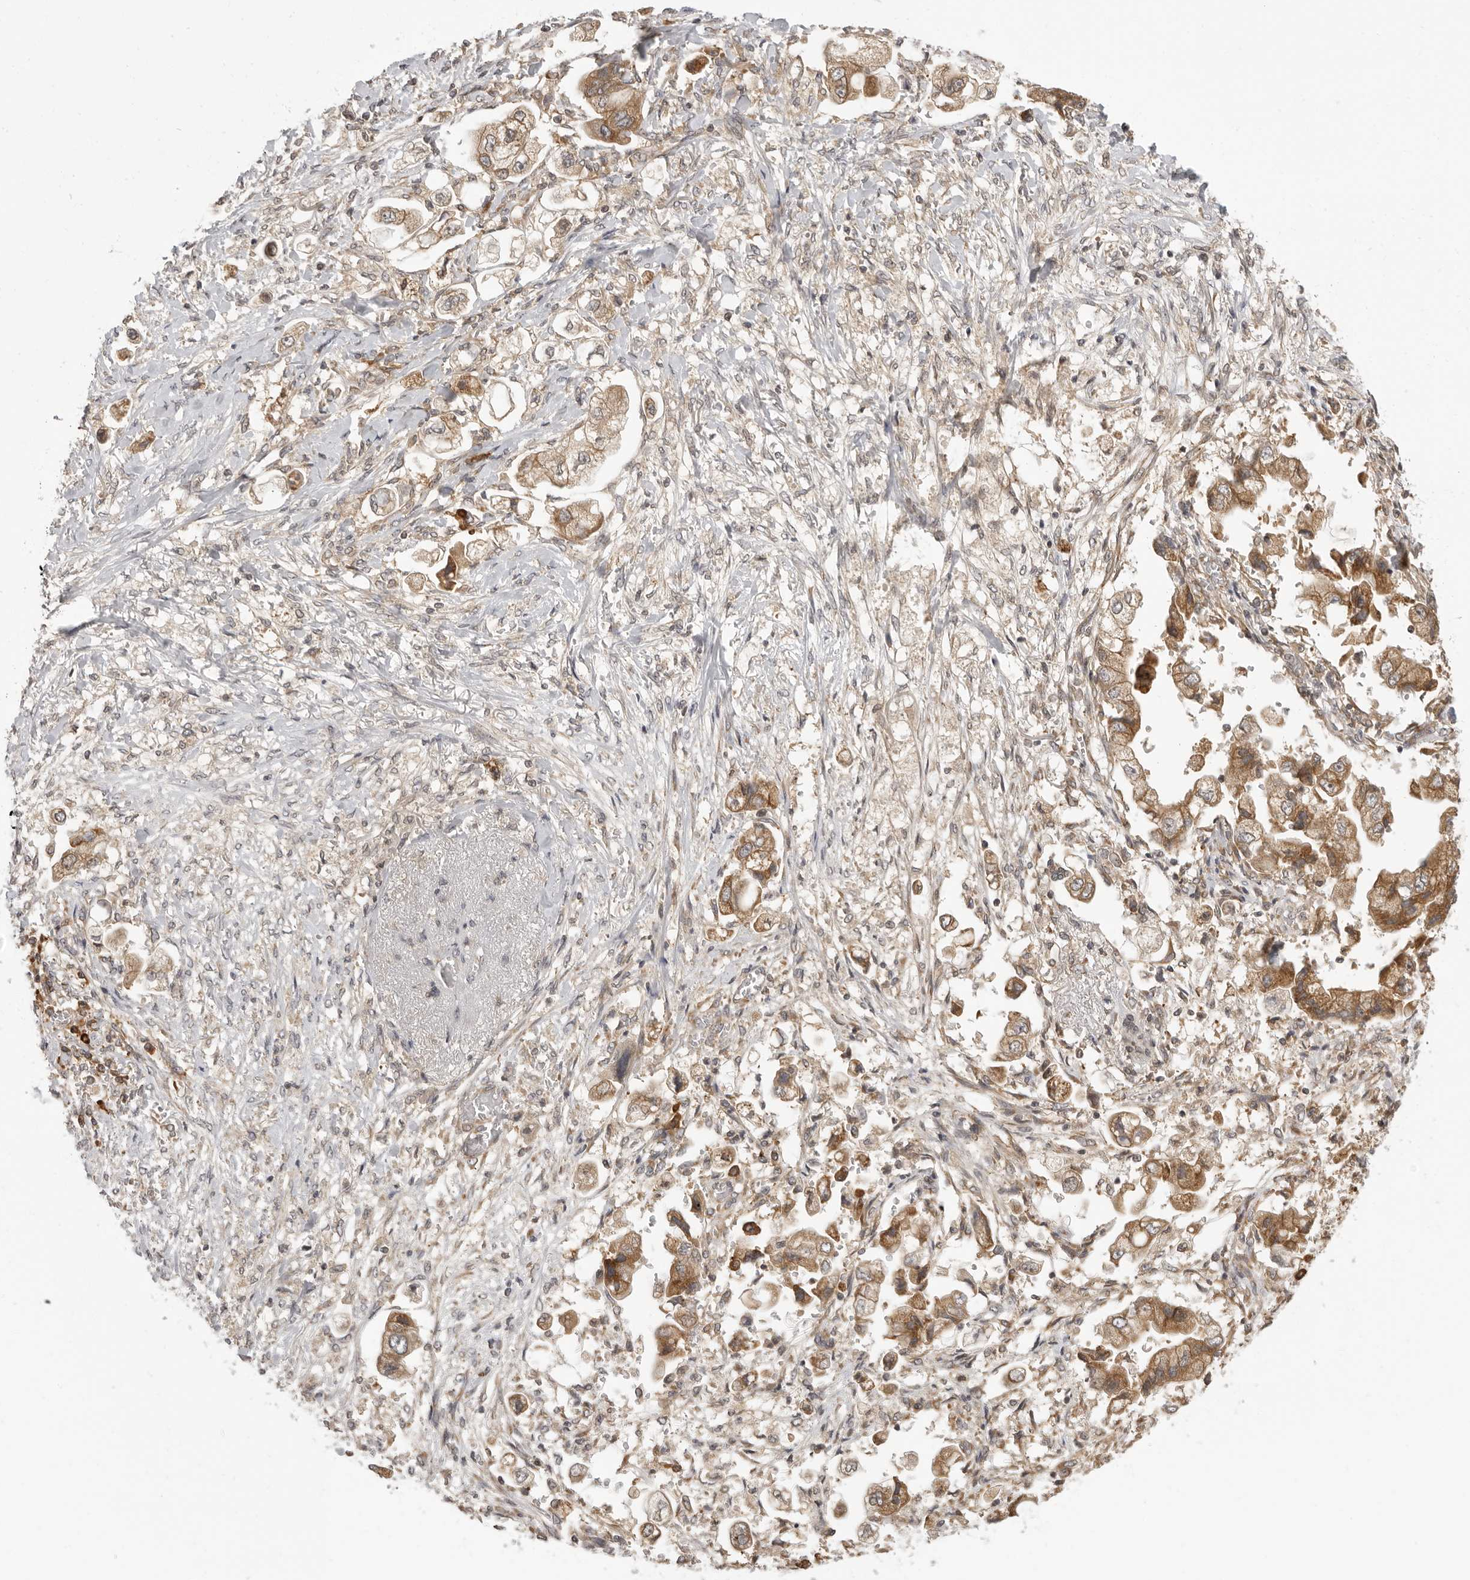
{"staining": {"intensity": "moderate", "quantity": ">75%", "location": "cytoplasmic/membranous"}, "tissue": "stomach cancer", "cell_type": "Tumor cells", "image_type": "cancer", "snomed": [{"axis": "morphology", "description": "Adenocarcinoma, NOS"}, {"axis": "topography", "description": "Stomach"}], "caption": "High-magnification brightfield microscopy of stomach cancer (adenocarcinoma) stained with DAB (3,3'-diaminobenzidine) (brown) and counterstained with hematoxylin (blue). tumor cells exhibit moderate cytoplasmic/membranous positivity is identified in approximately>75% of cells. The staining is performed using DAB brown chromogen to label protein expression. The nuclei are counter-stained blue using hematoxylin.", "gene": "PRRC2A", "patient": {"sex": "male", "age": 62}}